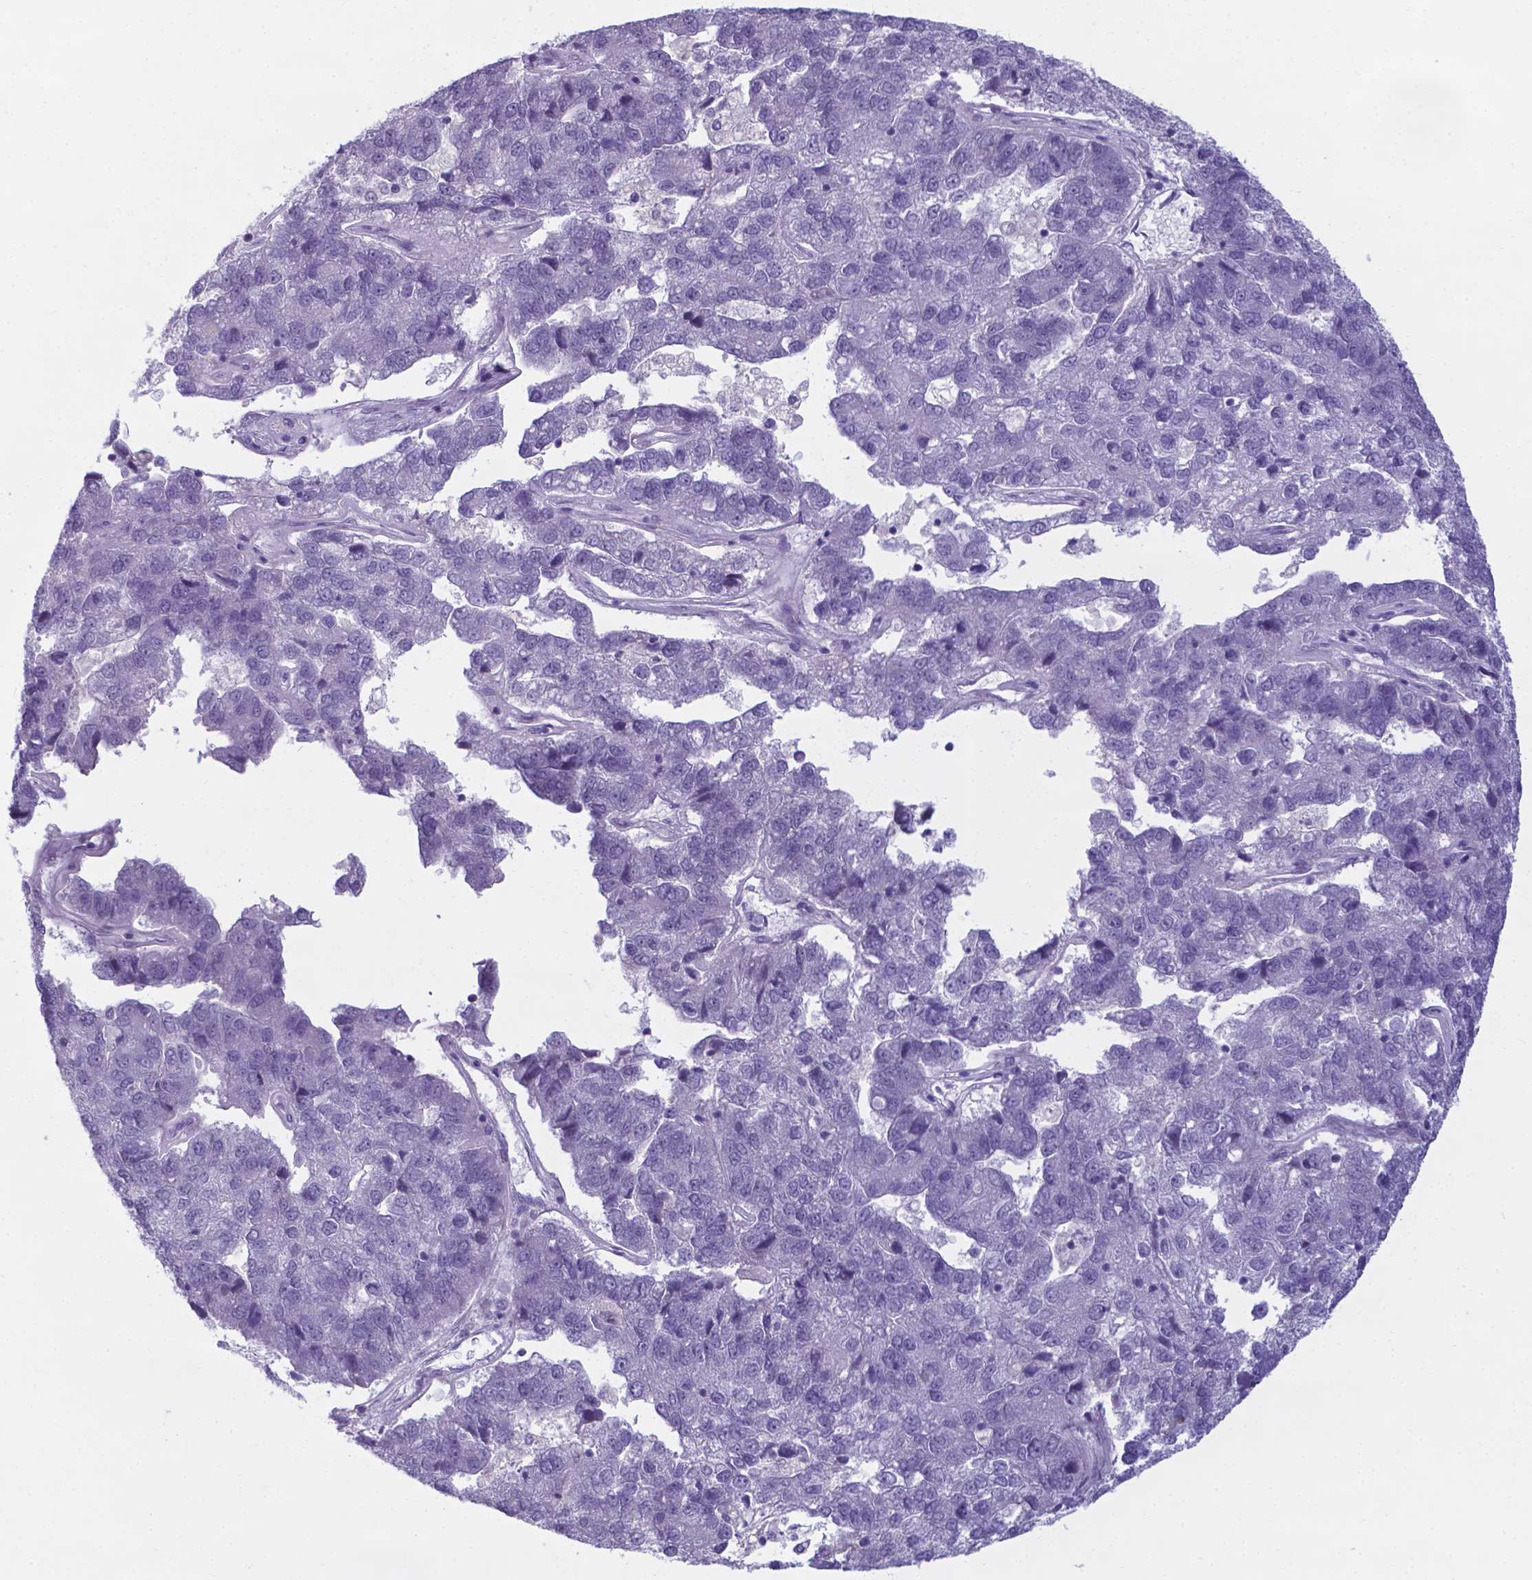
{"staining": {"intensity": "negative", "quantity": "none", "location": "none"}, "tissue": "pancreatic cancer", "cell_type": "Tumor cells", "image_type": "cancer", "snomed": [{"axis": "morphology", "description": "Adenocarcinoma, NOS"}, {"axis": "topography", "description": "Pancreas"}], "caption": "Immunohistochemistry (IHC) of pancreatic cancer shows no staining in tumor cells.", "gene": "AP5B1", "patient": {"sex": "female", "age": 61}}